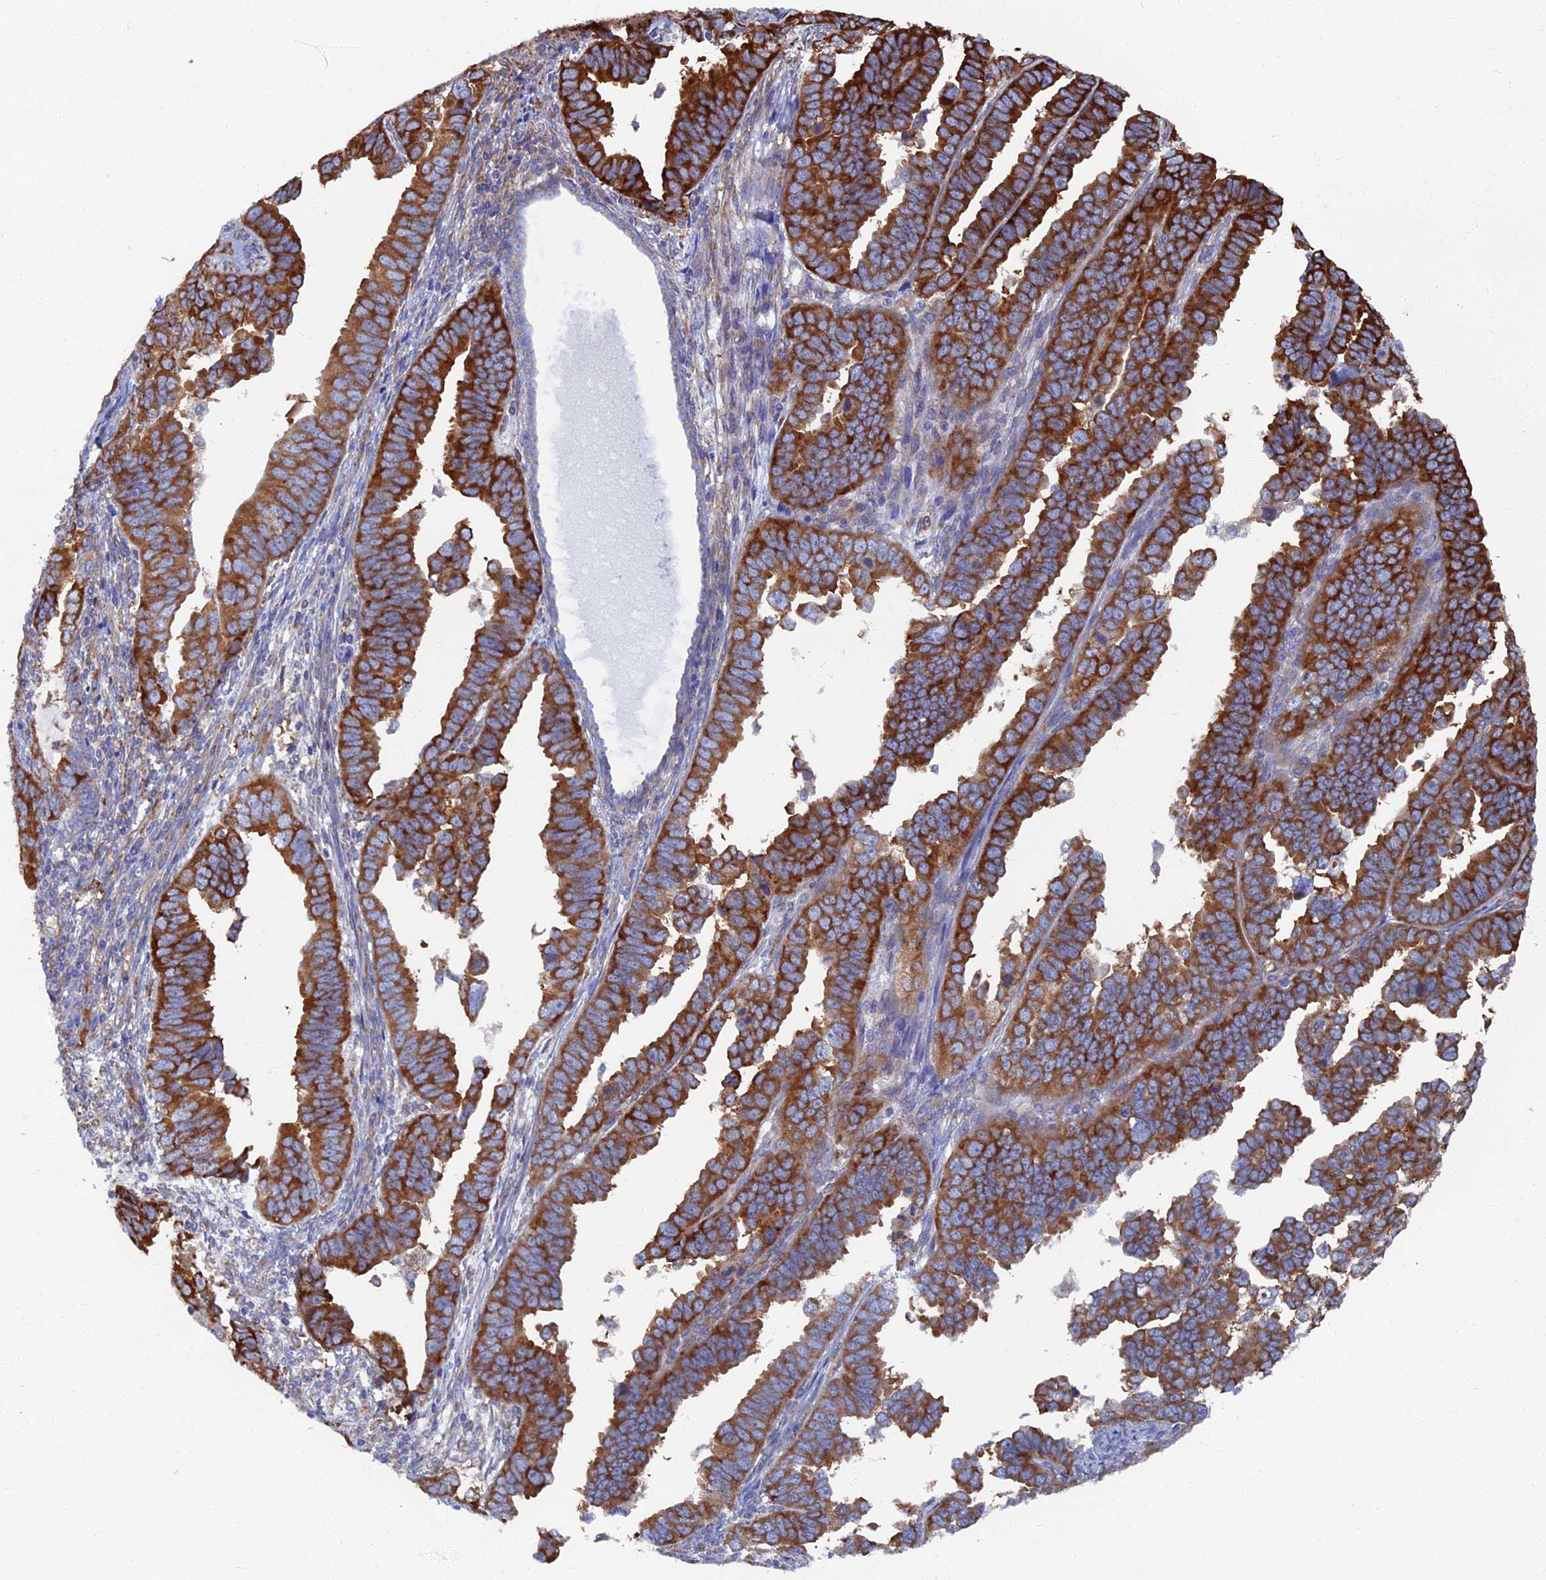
{"staining": {"intensity": "strong", "quantity": ">75%", "location": "cytoplasmic/membranous"}, "tissue": "endometrial cancer", "cell_type": "Tumor cells", "image_type": "cancer", "snomed": [{"axis": "morphology", "description": "Adenocarcinoma, NOS"}, {"axis": "topography", "description": "Endometrium"}], "caption": "About >75% of tumor cells in human endometrial cancer (adenocarcinoma) reveal strong cytoplasmic/membranous protein staining as visualized by brown immunohistochemical staining.", "gene": "YBX1", "patient": {"sex": "female", "age": 75}}